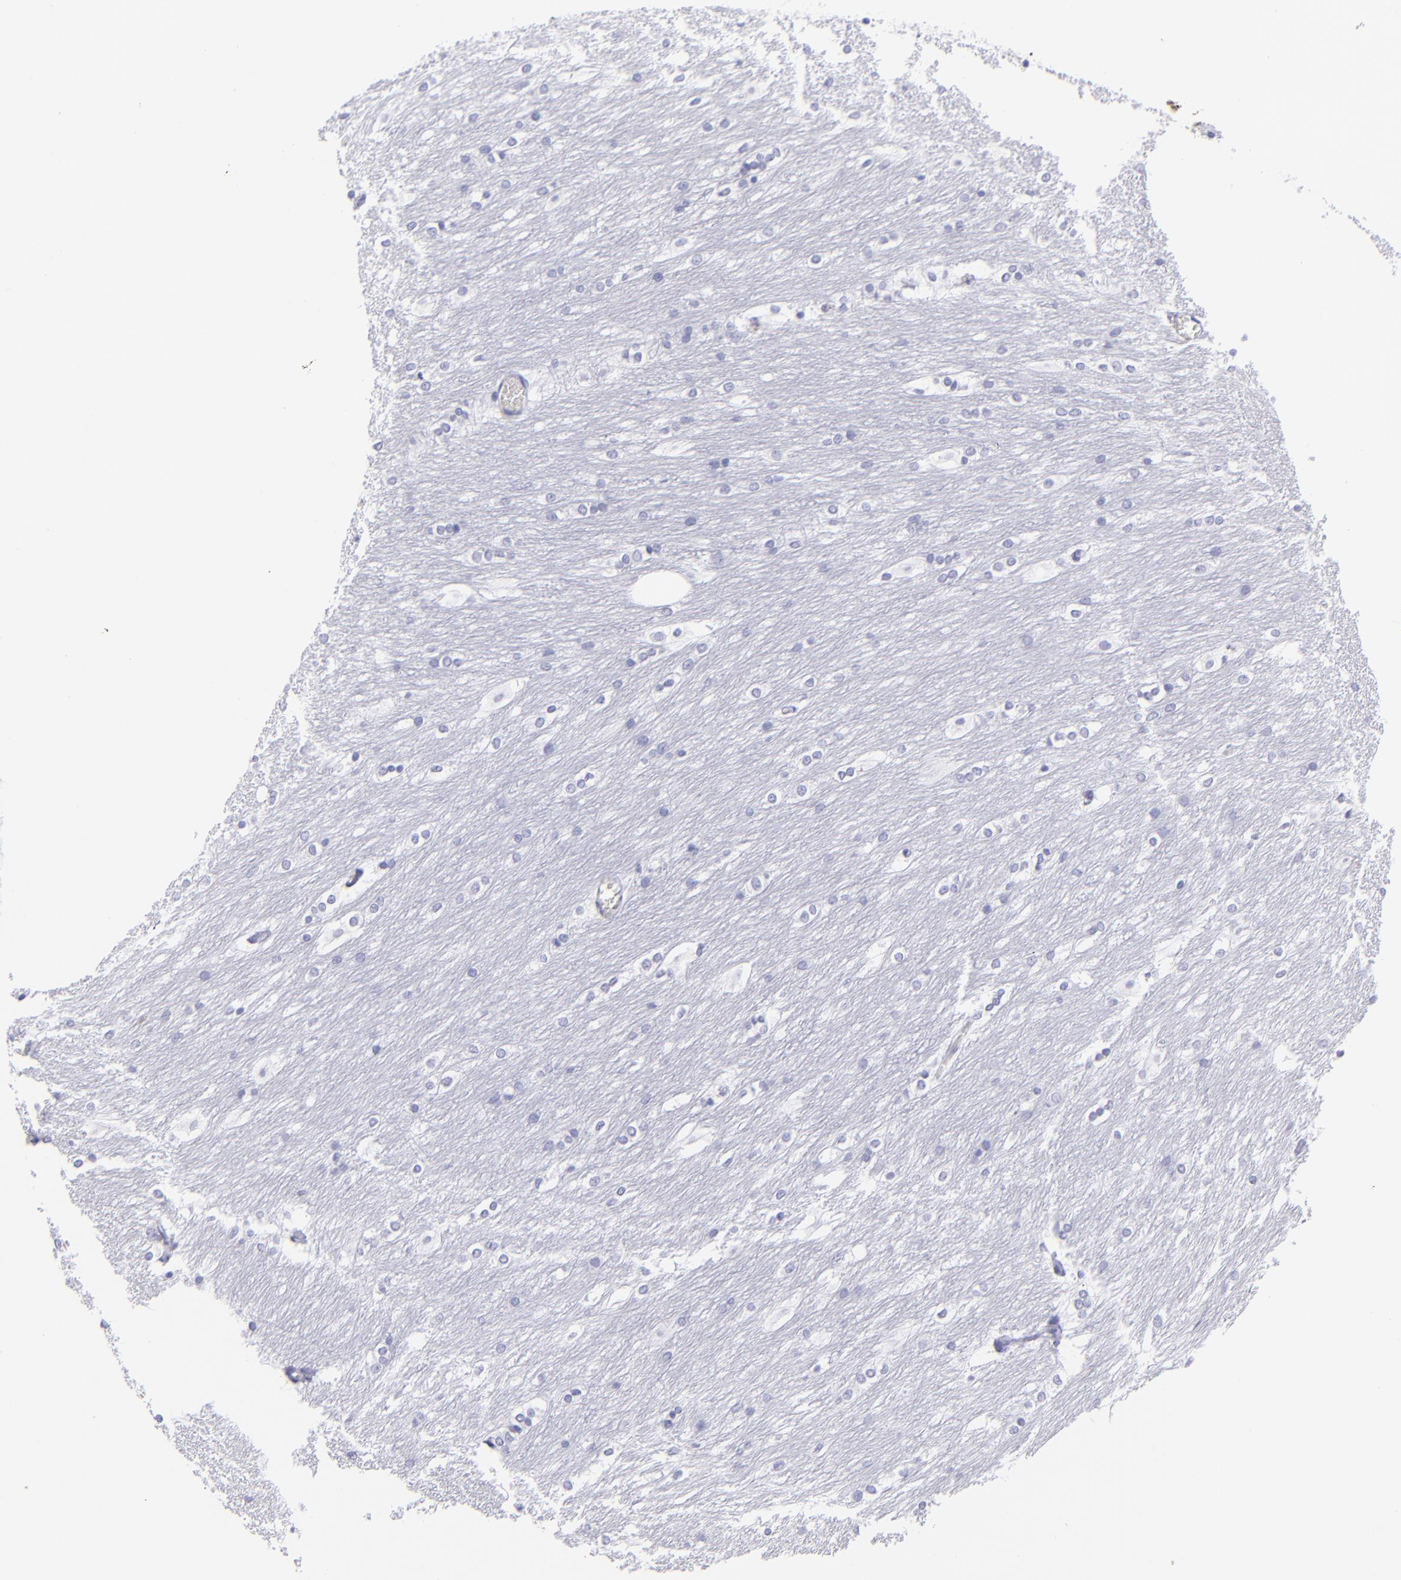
{"staining": {"intensity": "negative", "quantity": "none", "location": "none"}, "tissue": "caudate", "cell_type": "Glial cells", "image_type": "normal", "snomed": [{"axis": "morphology", "description": "Normal tissue, NOS"}, {"axis": "topography", "description": "Lateral ventricle wall"}], "caption": "DAB immunohistochemical staining of normal caudate shows no significant expression in glial cells.", "gene": "PIP", "patient": {"sex": "female", "age": 19}}